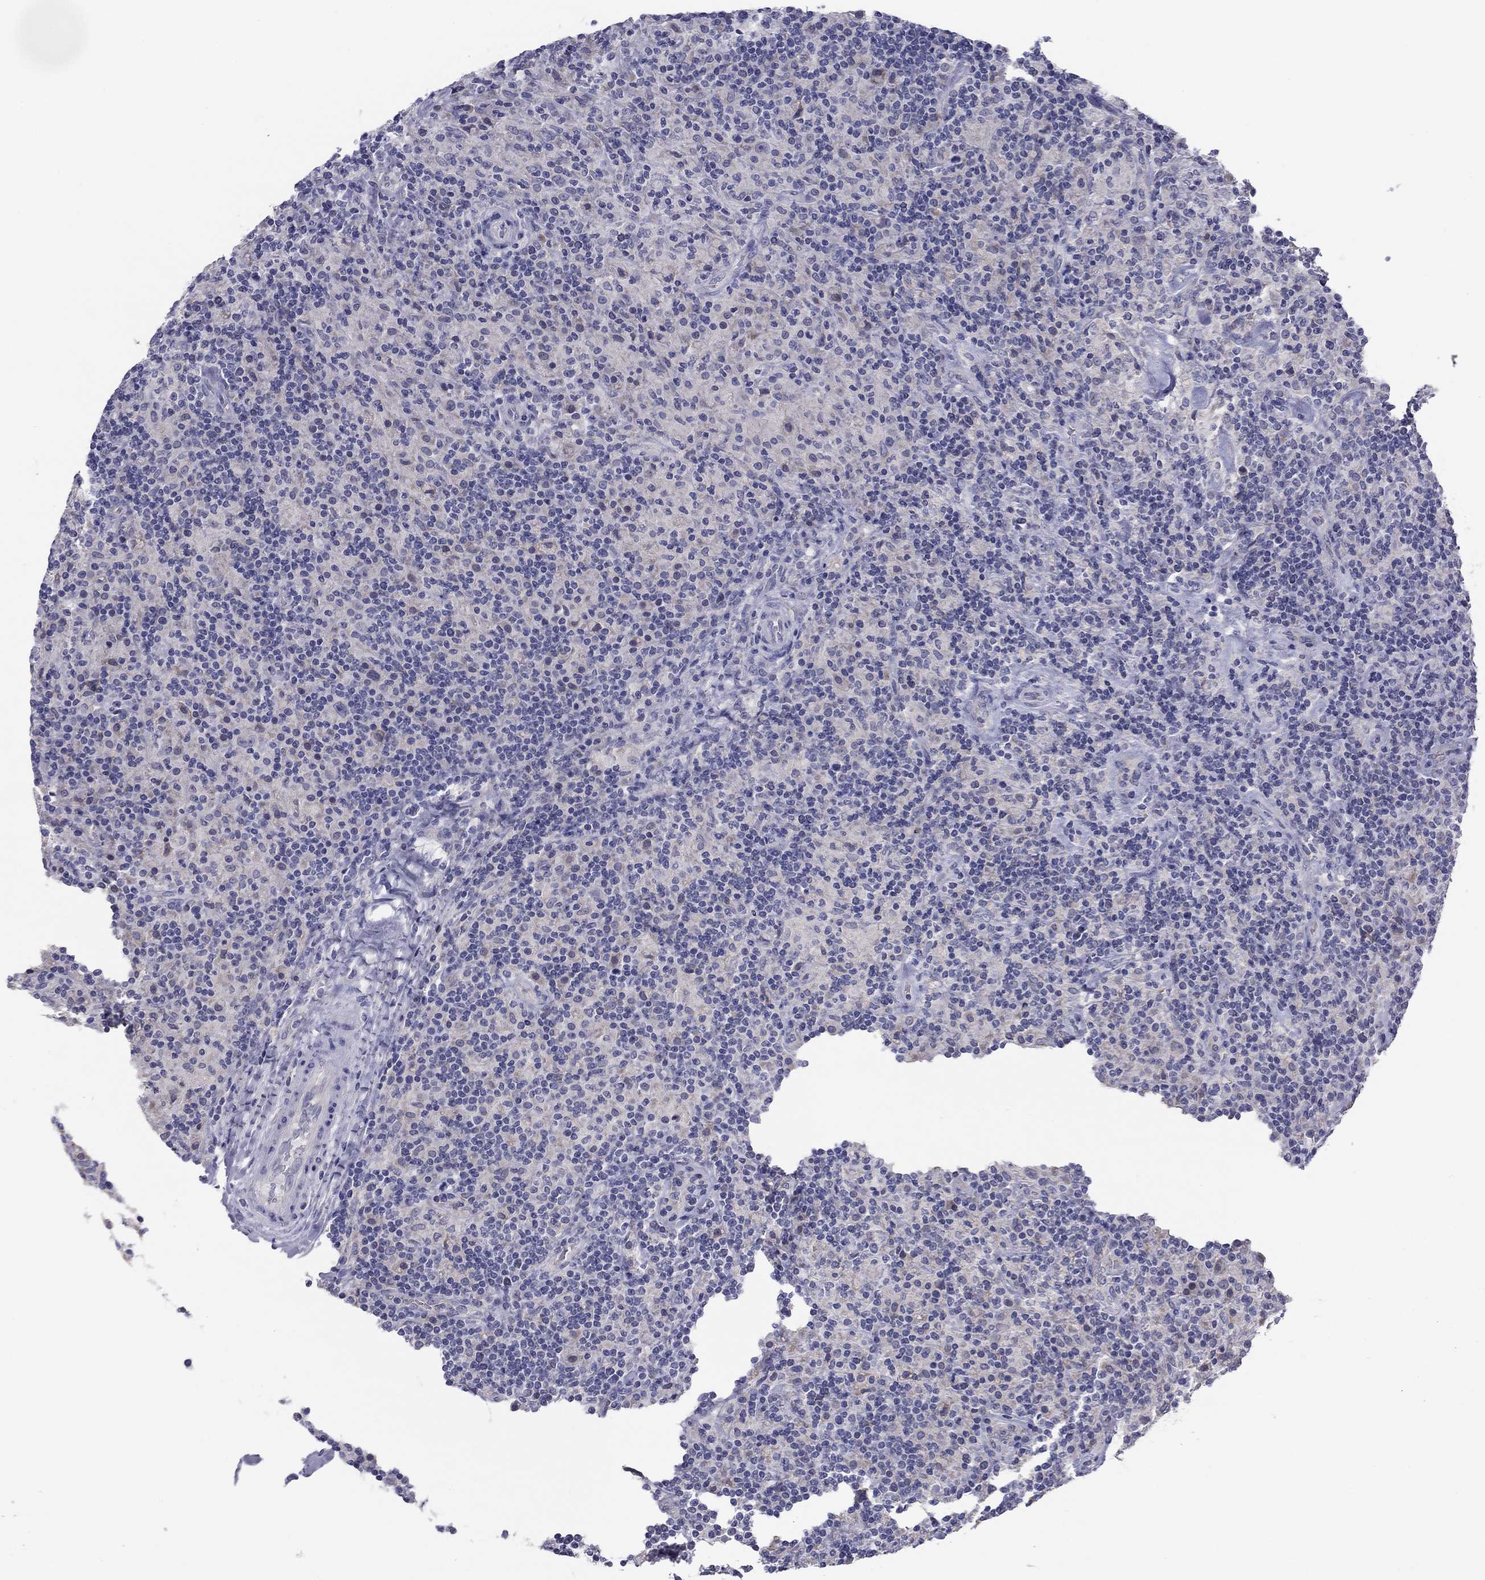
{"staining": {"intensity": "negative", "quantity": "none", "location": "none"}, "tissue": "lymphoma", "cell_type": "Tumor cells", "image_type": "cancer", "snomed": [{"axis": "morphology", "description": "Hodgkin's disease, NOS"}, {"axis": "topography", "description": "Lymph node"}], "caption": "Tumor cells are negative for protein expression in human Hodgkin's disease.", "gene": "GRK7", "patient": {"sex": "male", "age": 70}}